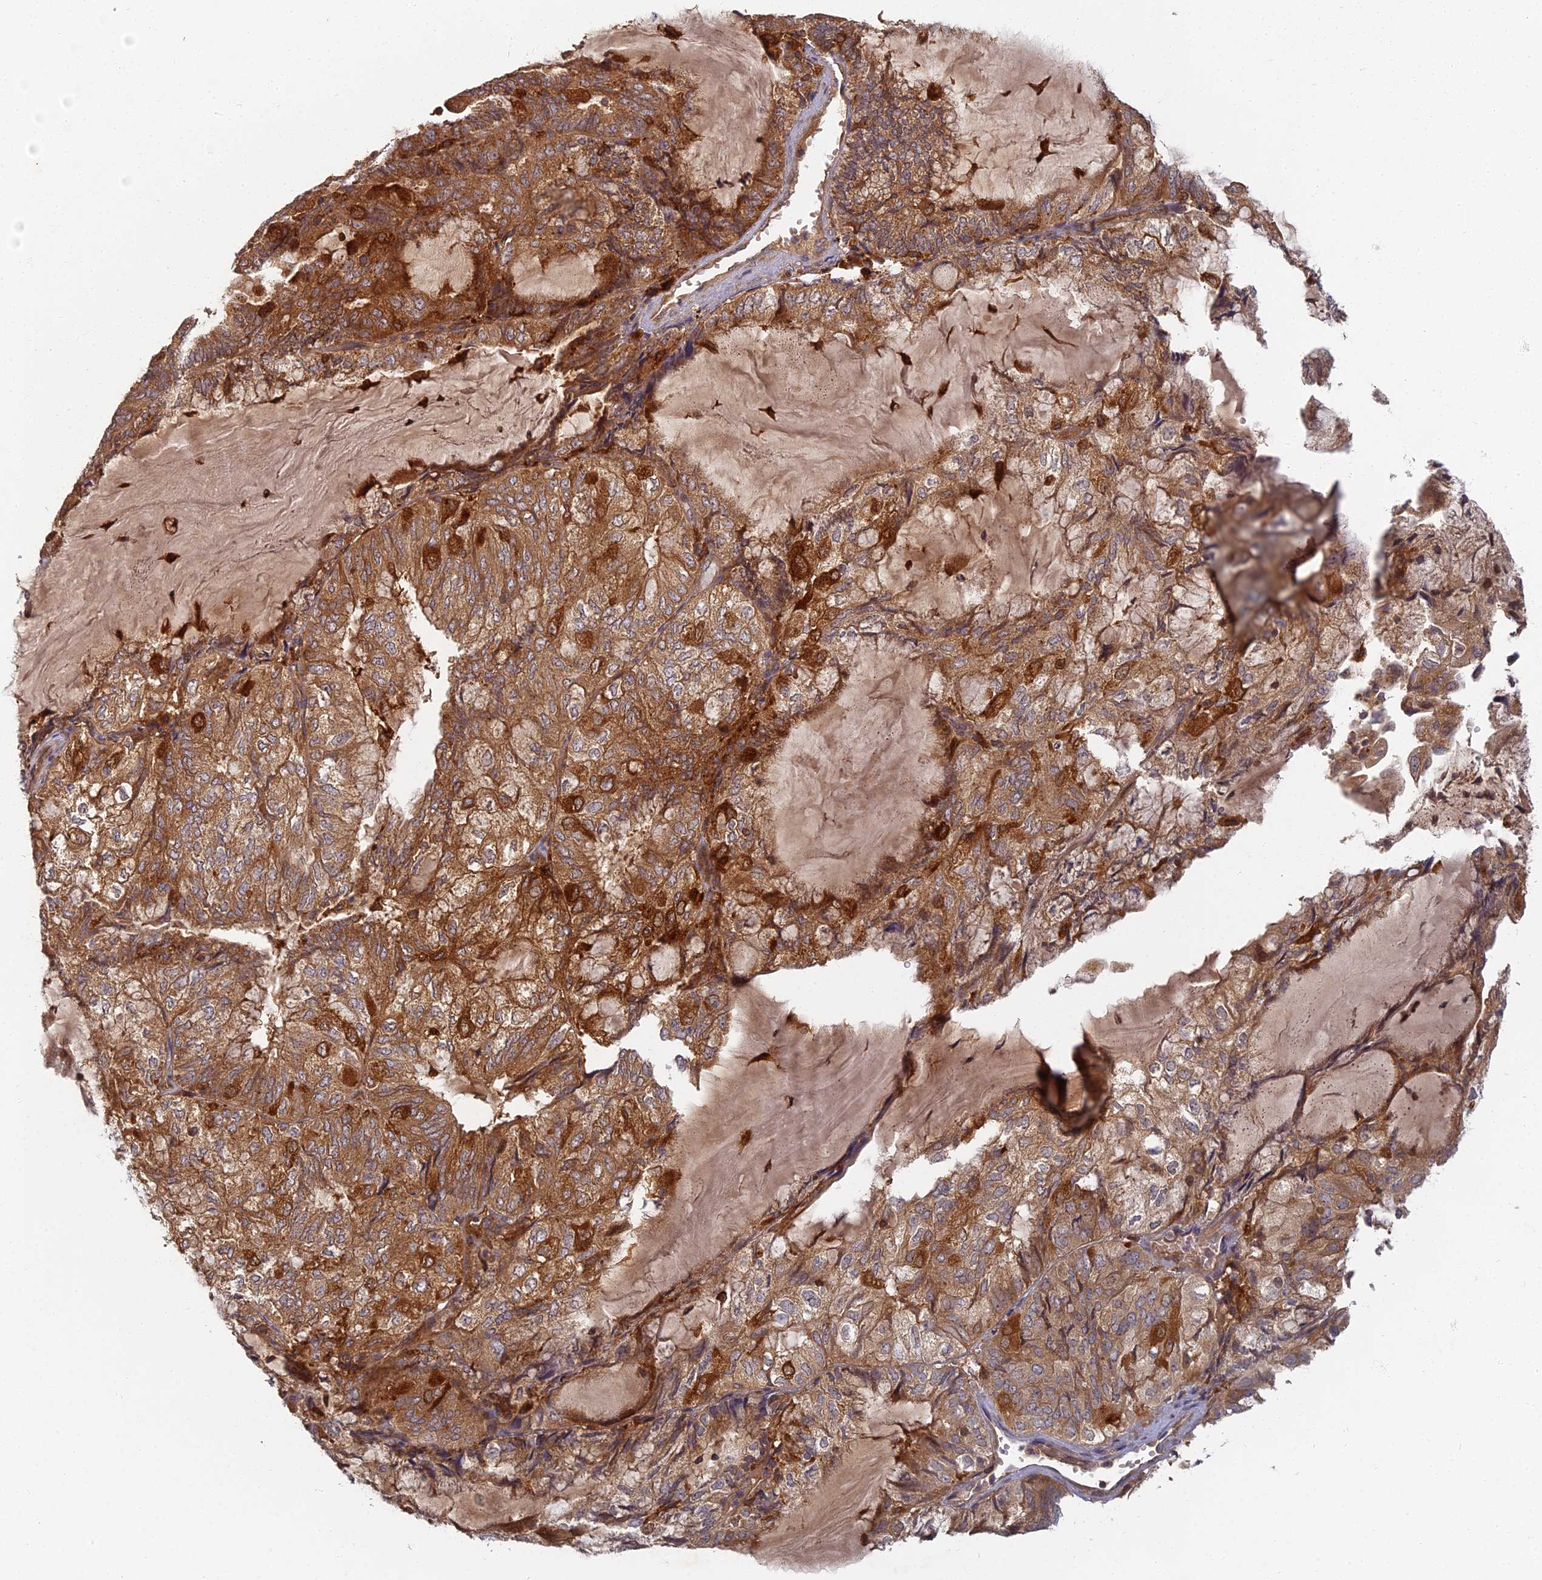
{"staining": {"intensity": "strong", "quantity": ">75%", "location": "cytoplasmic/membranous"}, "tissue": "endometrial cancer", "cell_type": "Tumor cells", "image_type": "cancer", "snomed": [{"axis": "morphology", "description": "Adenocarcinoma, NOS"}, {"axis": "topography", "description": "Endometrium"}], "caption": "Immunohistochemistry histopathology image of neoplastic tissue: human endometrial cancer stained using IHC shows high levels of strong protein expression localized specifically in the cytoplasmic/membranous of tumor cells, appearing as a cytoplasmic/membranous brown color.", "gene": "INO80D", "patient": {"sex": "female", "age": 81}}